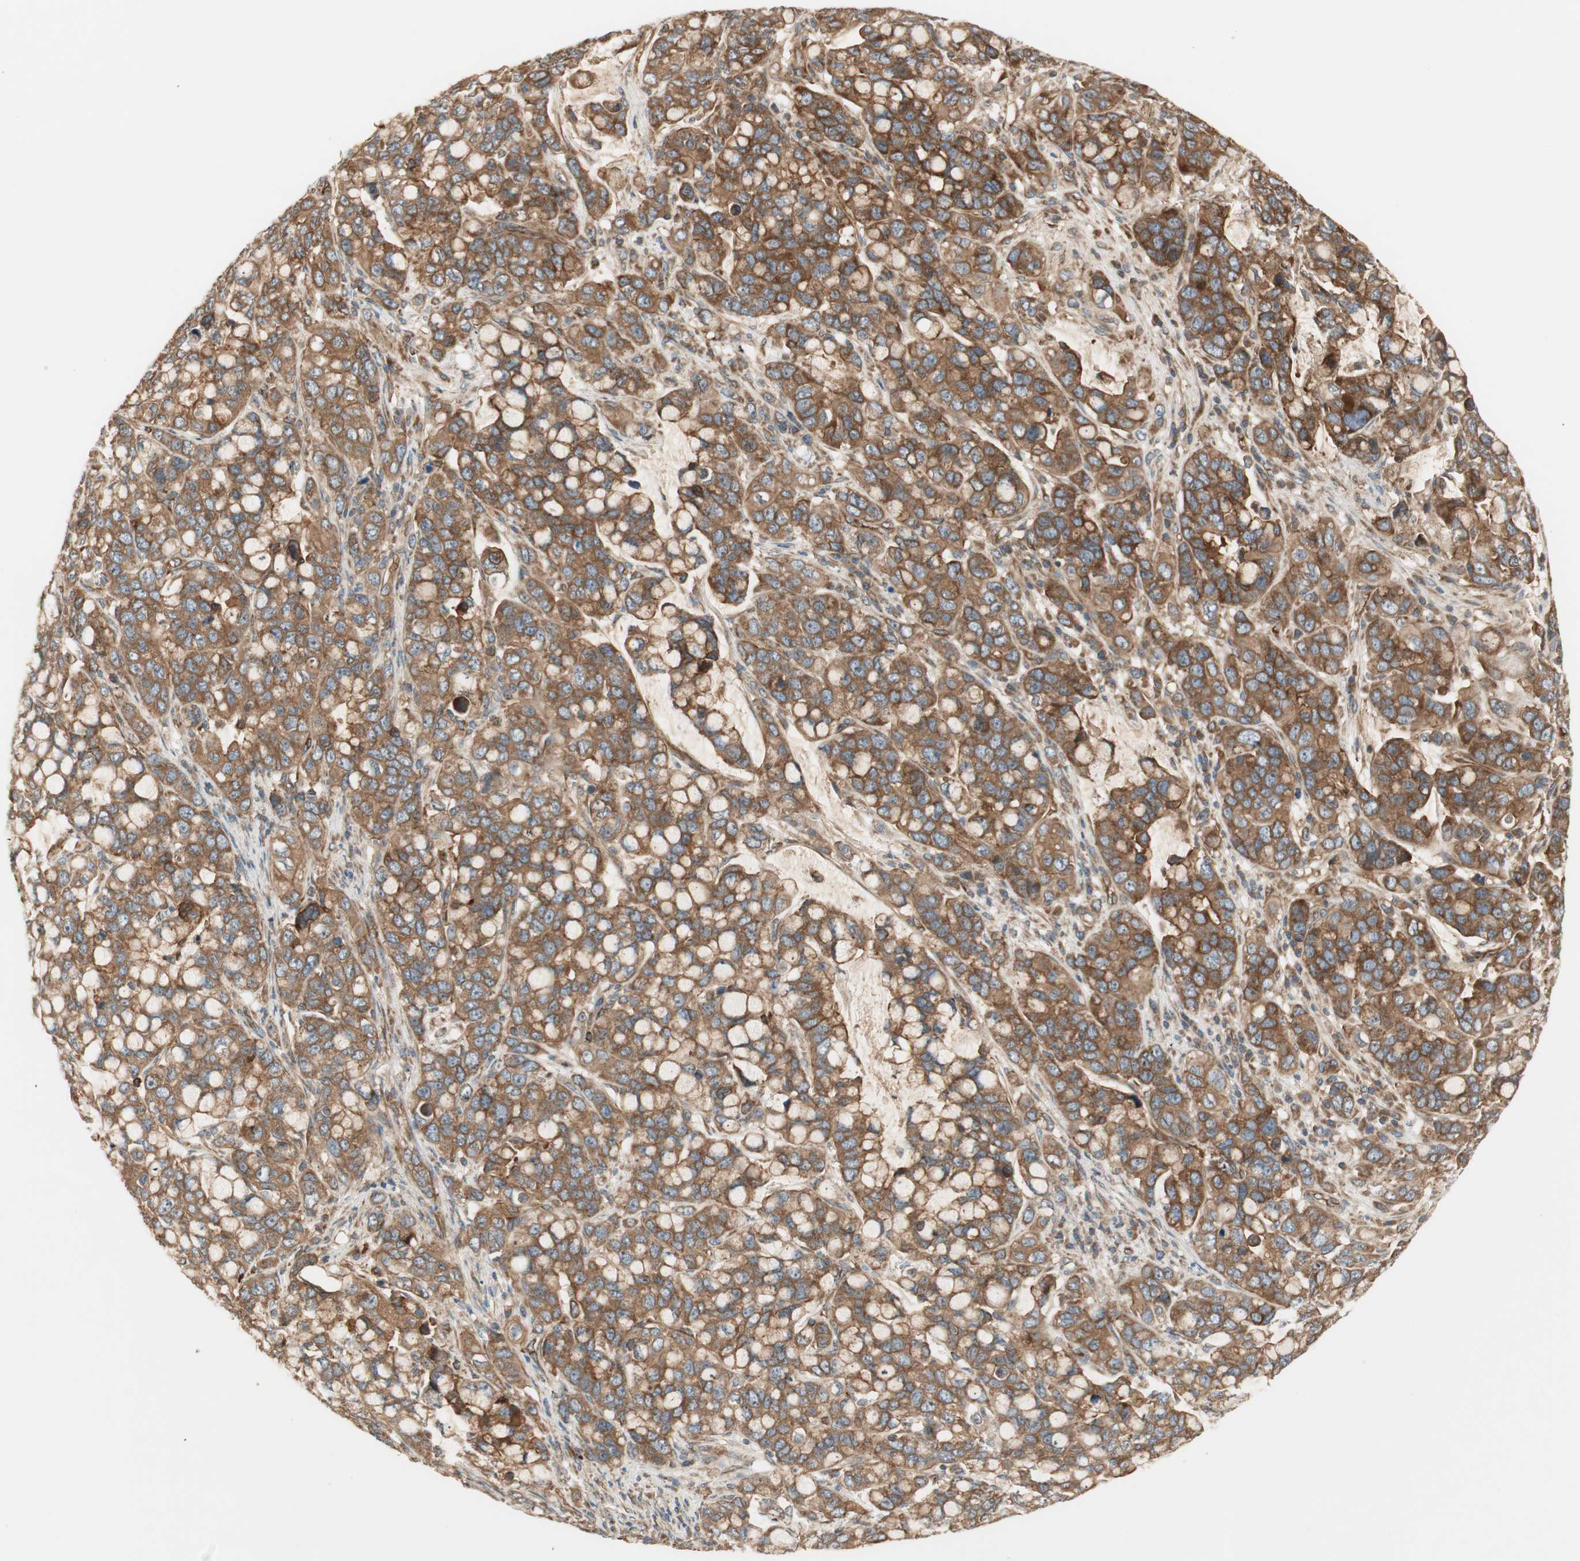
{"staining": {"intensity": "strong", "quantity": ">75%", "location": "cytoplasmic/membranous"}, "tissue": "stomach cancer", "cell_type": "Tumor cells", "image_type": "cancer", "snomed": [{"axis": "morphology", "description": "Adenocarcinoma, NOS"}, {"axis": "topography", "description": "Stomach, lower"}], "caption": "Tumor cells reveal high levels of strong cytoplasmic/membranous expression in approximately >75% of cells in human stomach cancer.", "gene": "CTTNBP2NL", "patient": {"sex": "male", "age": 84}}